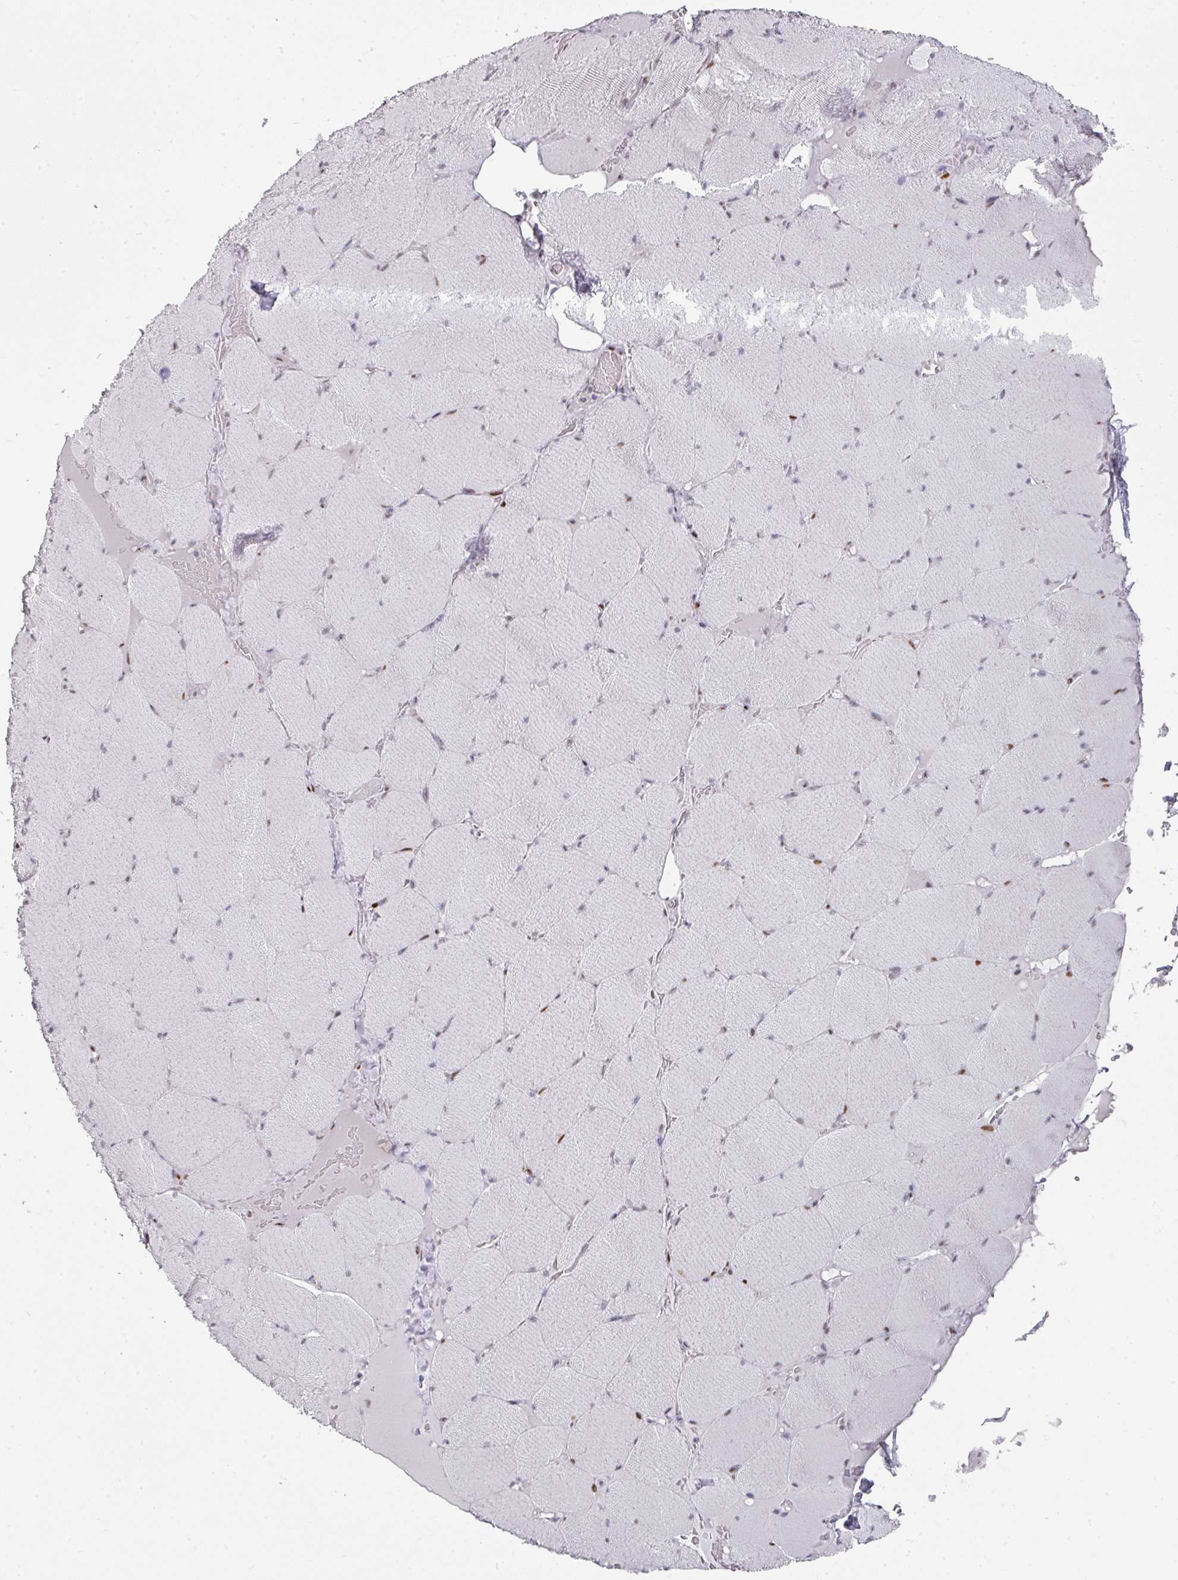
{"staining": {"intensity": "moderate", "quantity": "25%-75%", "location": "nuclear"}, "tissue": "skeletal muscle", "cell_type": "Myocytes", "image_type": "normal", "snomed": [{"axis": "morphology", "description": "Normal tissue, NOS"}, {"axis": "topography", "description": "Skeletal muscle"}, {"axis": "topography", "description": "Head-Neck"}], "caption": "This photomicrograph exhibits immunohistochemistry (IHC) staining of unremarkable human skeletal muscle, with medium moderate nuclear staining in approximately 25%-75% of myocytes.", "gene": "SF3B5", "patient": {"sex": "male", "age": 66}}